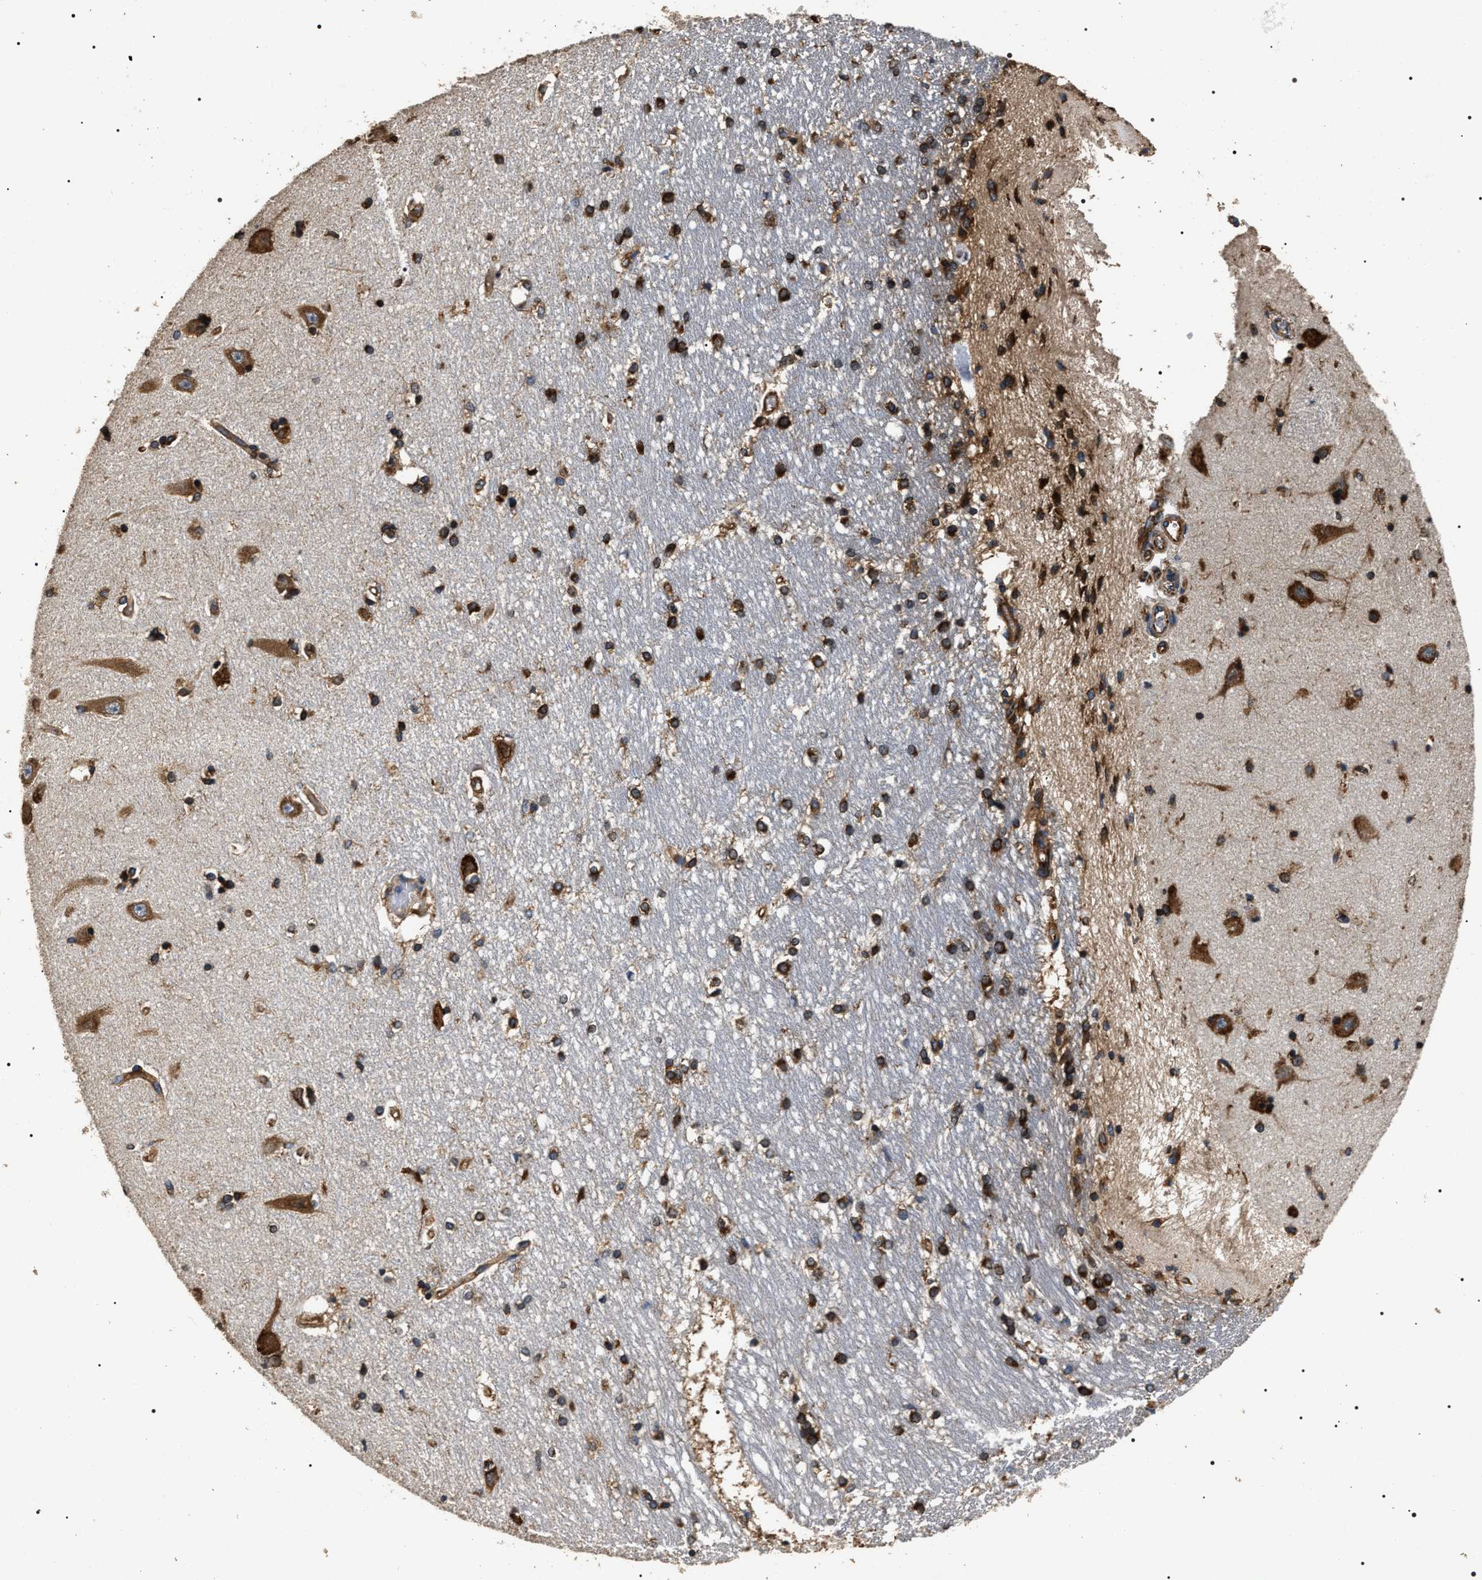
{"staining": {"intensity": "strong", "quantity": ">75%", "location": "cytoplasmic/membranous"}, "tissue": "hippocampus", "cell_type": "Glial cells", "image_type": "normal", "snomed": [{"axis": "morphology", "description": "Normal tissue, NOS"}, {"axis": "topography", "description": "Hippocampus"}], "caption": "Normal hippocampus reveals strong cytoplasmic/membranous staining in approximately >75% of glial cells, visualized by immunohistochemistry.", "gene": "KTN1", "patient": {"sex": "male", "age": 45}}